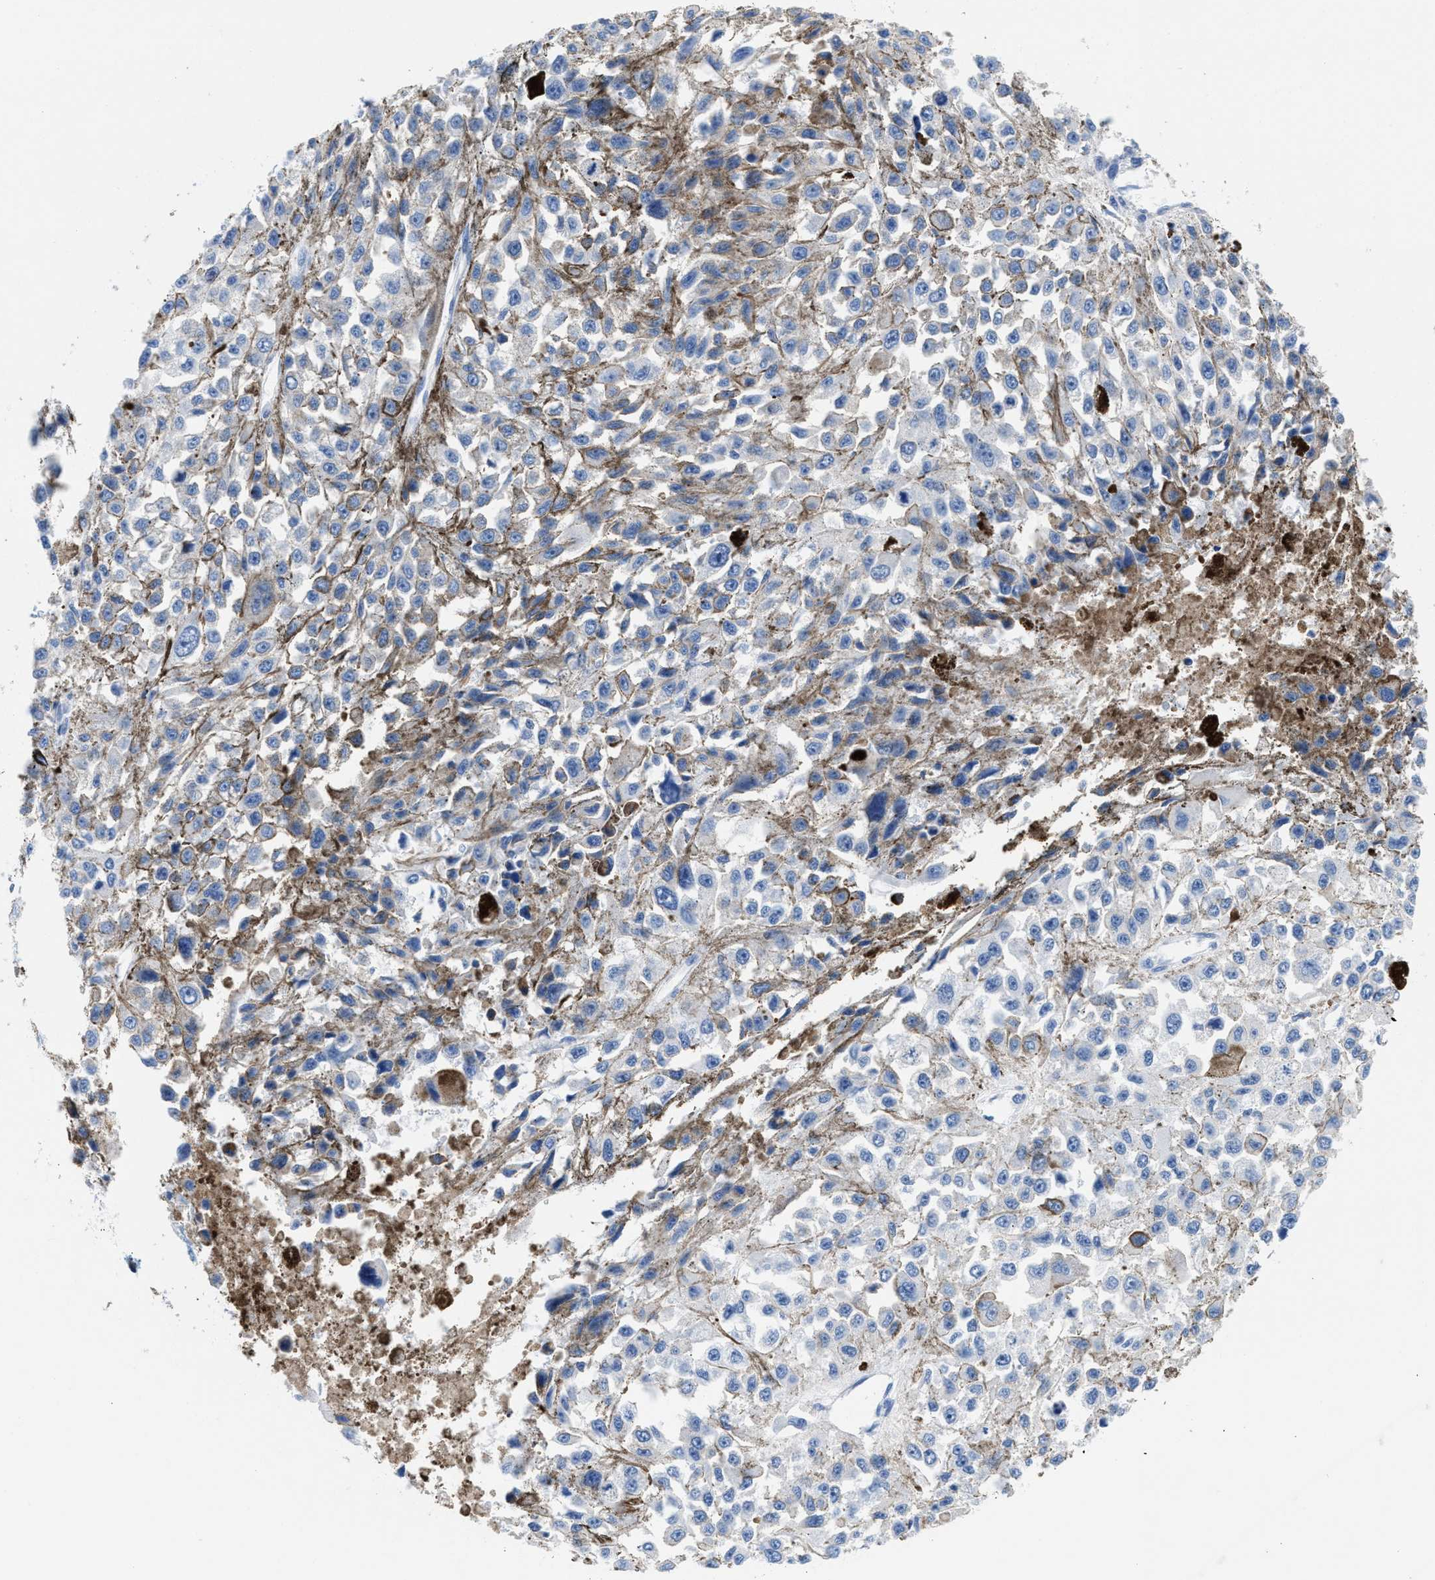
{"staining": {"intensity": "weak", "quantity": "<25%", "location": "cytoplasmic/membranous"}, "tissue": "melanoma", "cell_type": "Tumor cells", "image_type": "cancer", "snomed": [{"axis": "morphology", "description": "Malignant melanoma, Metastatic site"}, {"axis": "topography", "description": "Lymph node"}], "caption": "A micrograph of malignant melanoma (metastatic site) stained for a protein displays no brown staining in tumor cells.", "gene": "SLFN13", "patient": {"sex": "male", "age": 59}}